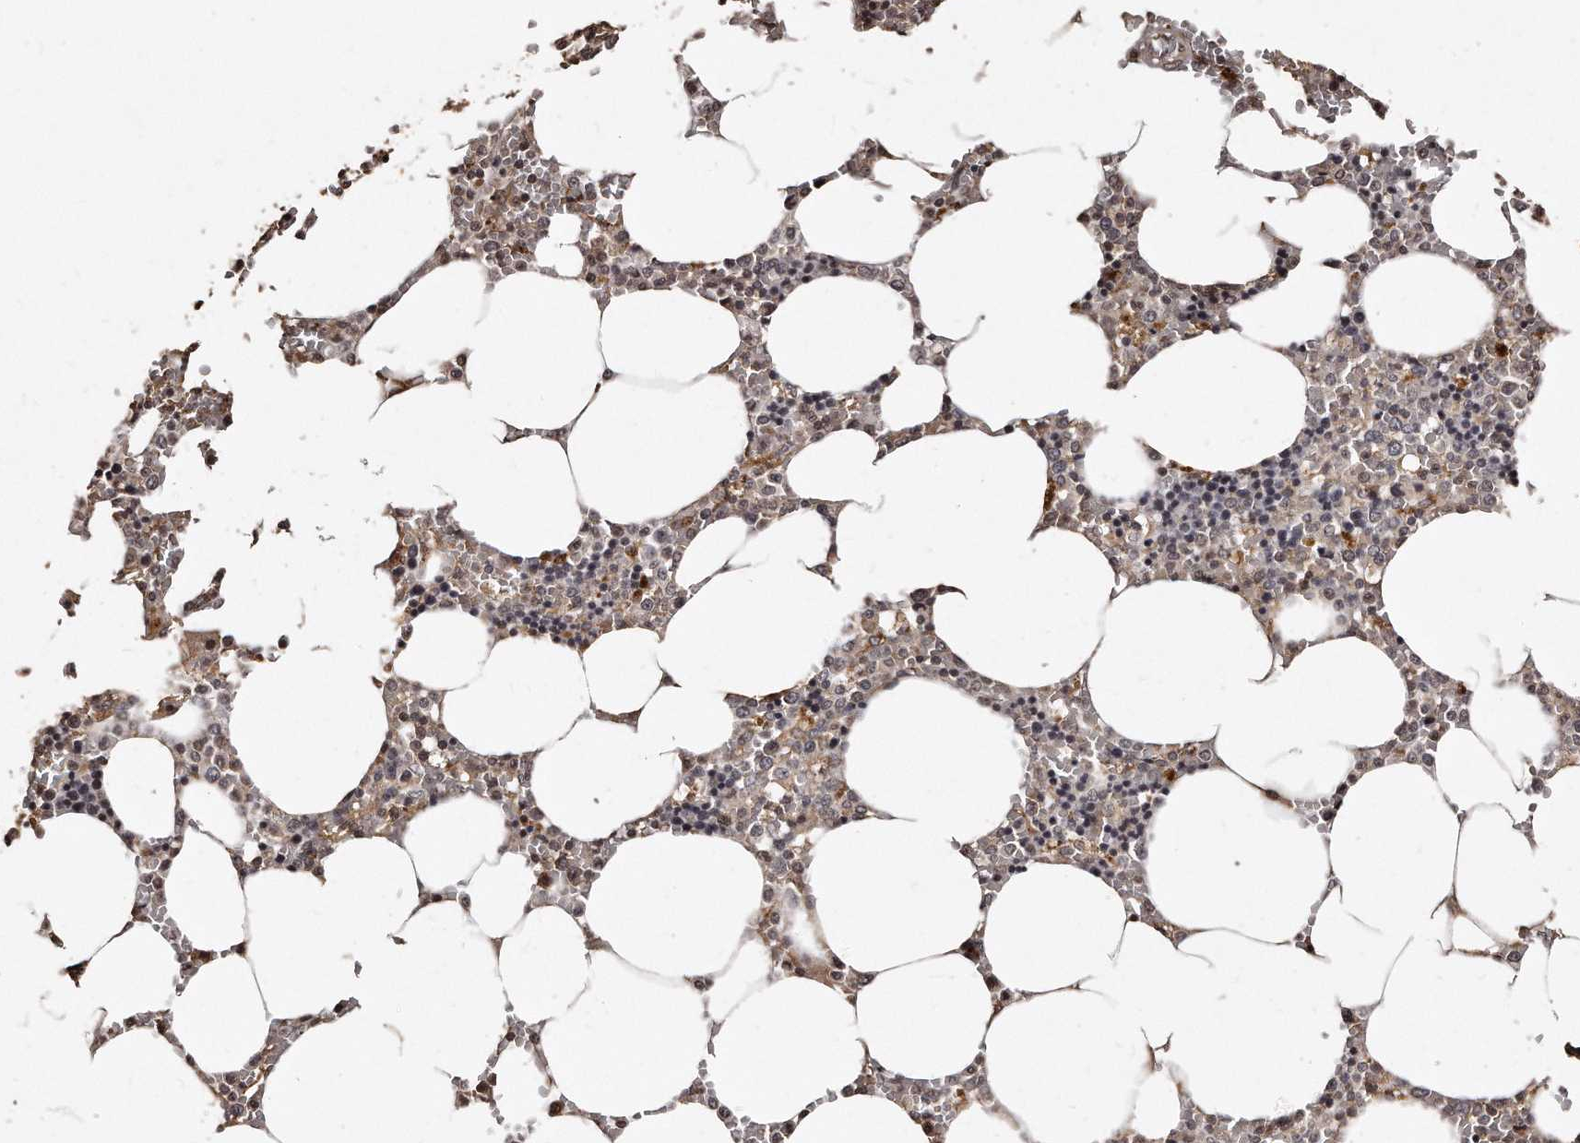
{"staining": {"intensity": "moderate", "quantity": "<25%", "location": "nuclear"}, "tissue": "bone marrow", "cell_type": "Hematopoietic cells", "image_type": "normal", "snomed": [{"axis": "morphology", "description": "Normal tissue, NOS"}, {"axis": "topography", "description": "Bone marrow"}], "caption": "DAB (3,3'-diaminobenzidine) immunohistochemical staining of unremarkable bone marrow reveals moderate nuclear protein positivity in approximately <25% of hematopoietic cells. (IHC, brightfield microscopy, high magnification).", "gene": "TSHR", "patient": {"sex": "male", "age": 70}}